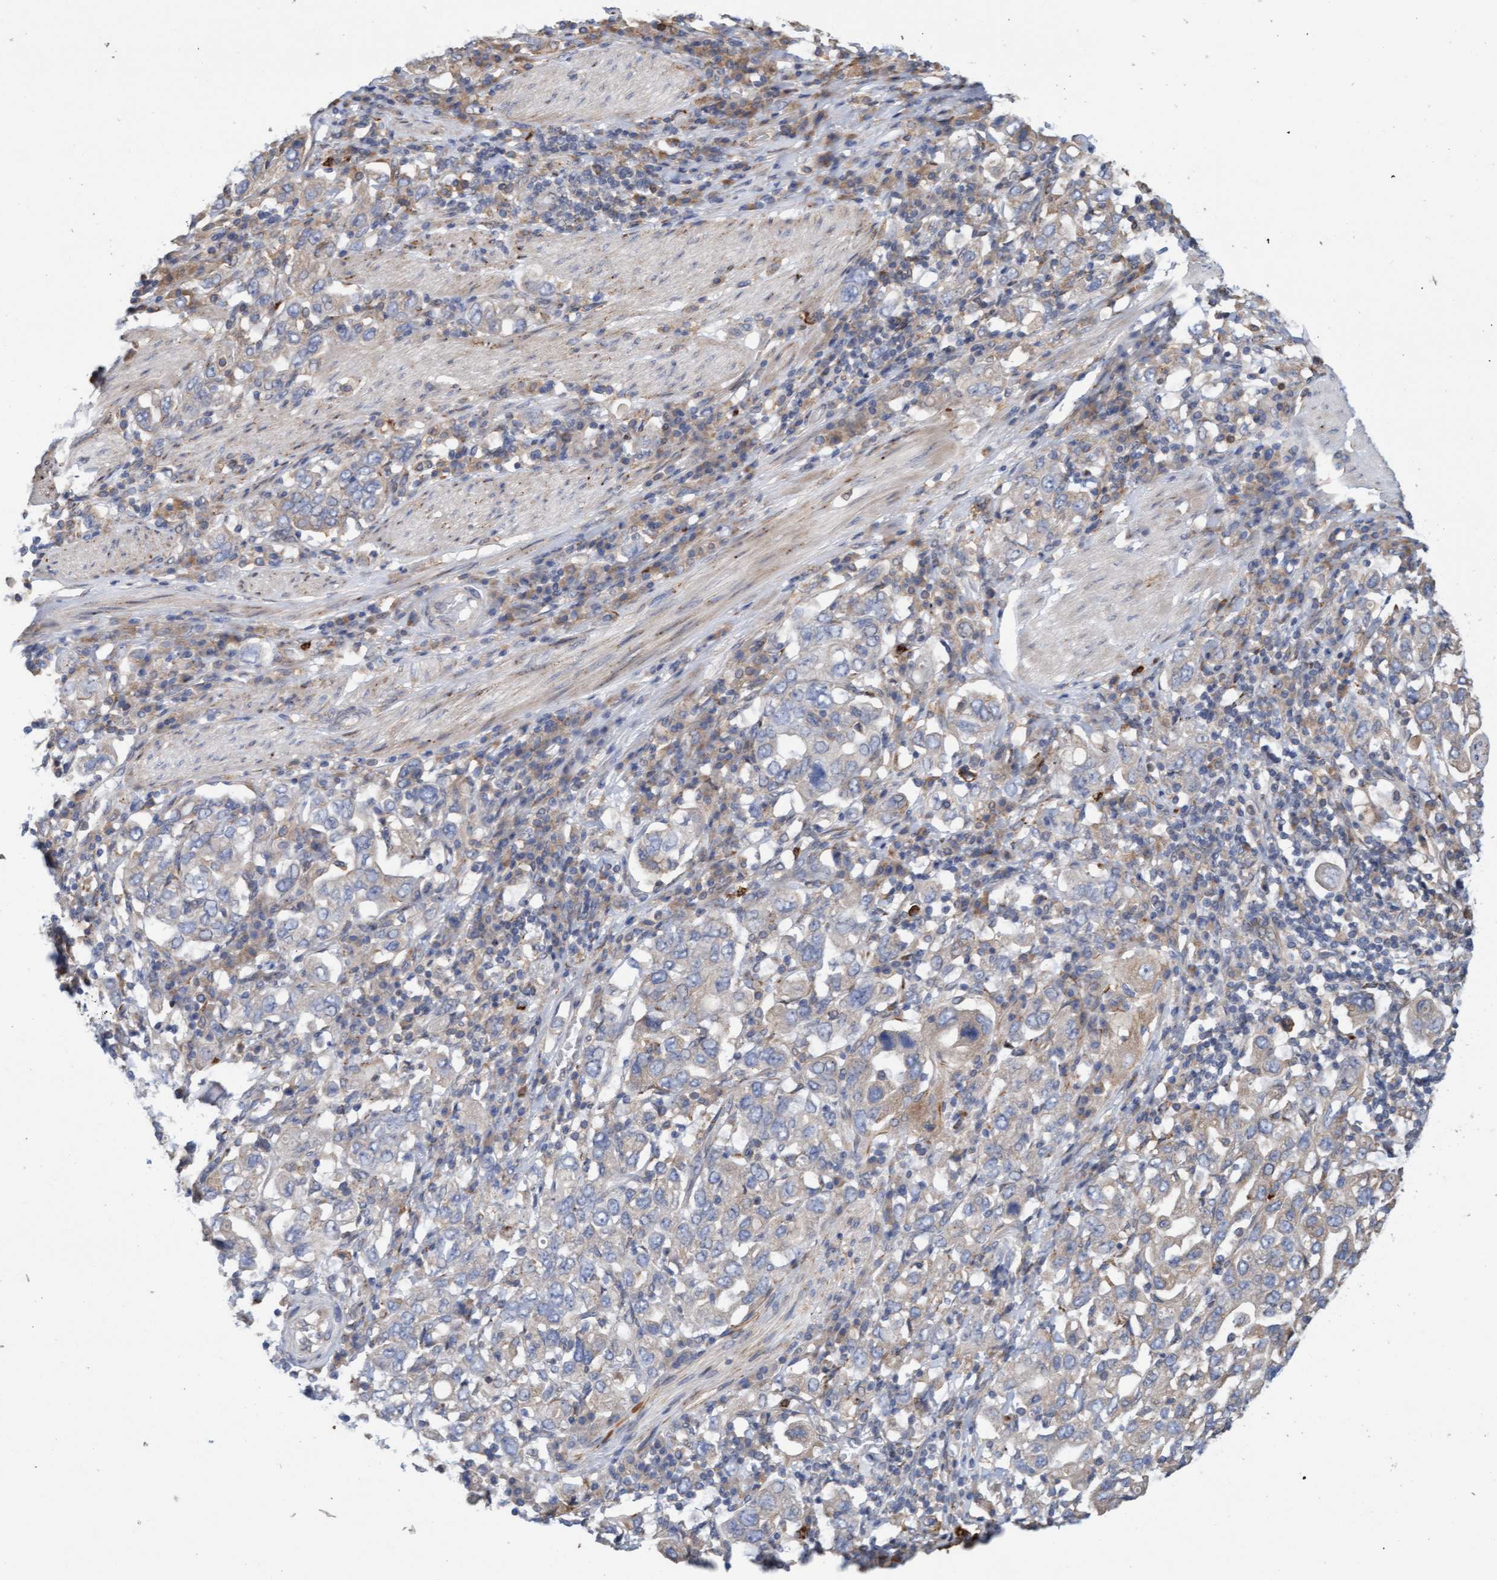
{"staining": {"intensity": "weak", "quantity": "<25%", "location": "cytoplasmic/membranous"}, "tissue": "stomach cancer", "cell_type": "Tumor cells", "image_type": "cancer", "snomed": [{"axis": "morphology", "description": "Adenocarcinoma, NOS"}, {"axis": "topography", "description": "Stomach, upper"}], "caption": "The photomicrograph shows no significant staining in tumor cells of stomach adenocarcinoma. Nuclei are stained in blue.", "gene": "MMP8", "patient": {"sex": "male", "age": 62}}